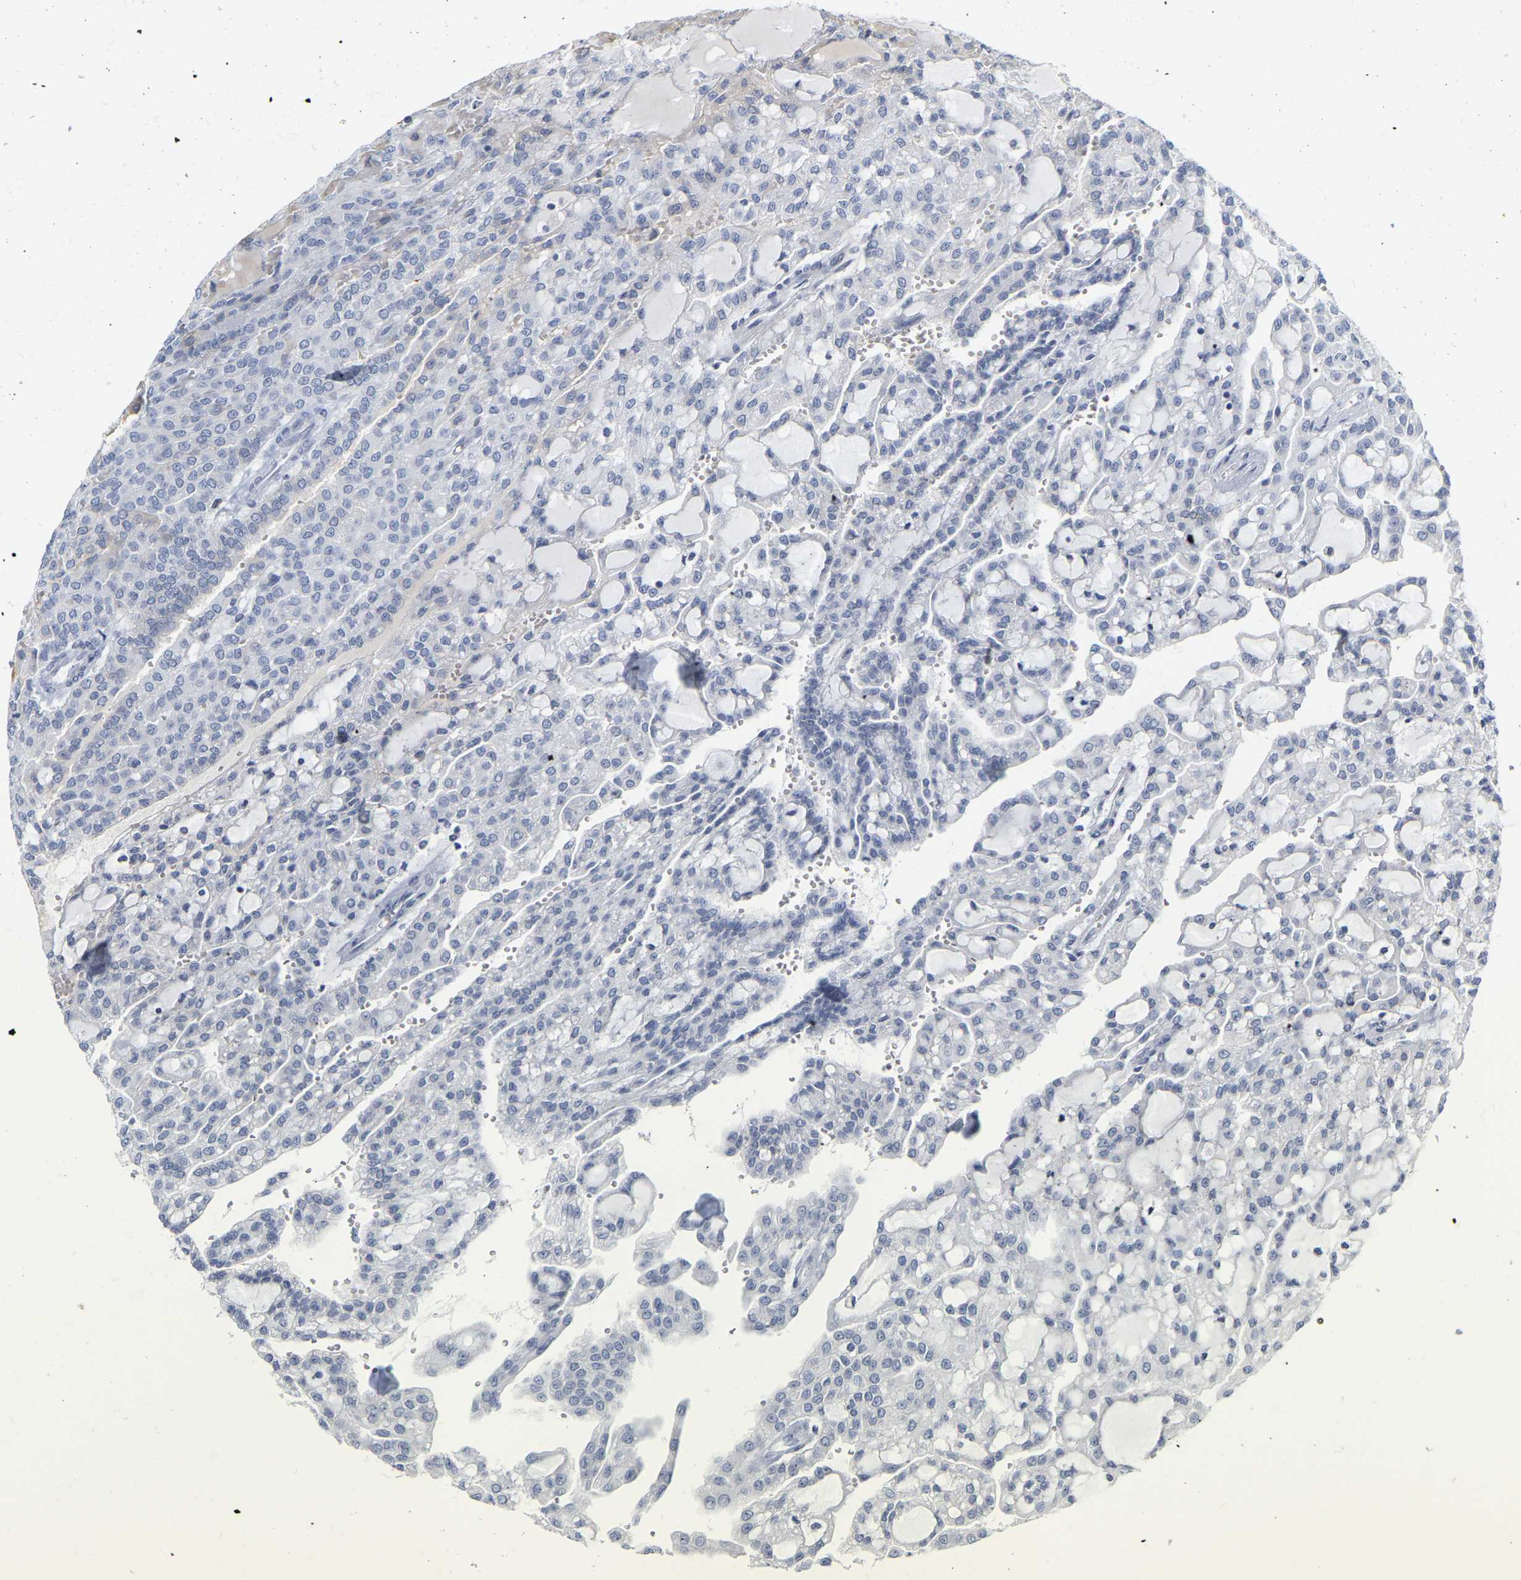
{"staining": {"intensity": "negative", "quantity": "none", "location": "none"}, "tissue": "renal cancer", "cell_type": "Tumor cells", "image_type": "cancer", "snomed": [{"axis": "morphology", "description": "Adenocarcinoma, NOS"}, {"axis": "topography", "description": "Kidney"}], "caption": "Renal cancer (adenocarcinoma) was stained to show a protein in brown. There is no significant staining in tumor cells.", "gene": "GNAS", "patient": {"sex": "male", "age": 63}}